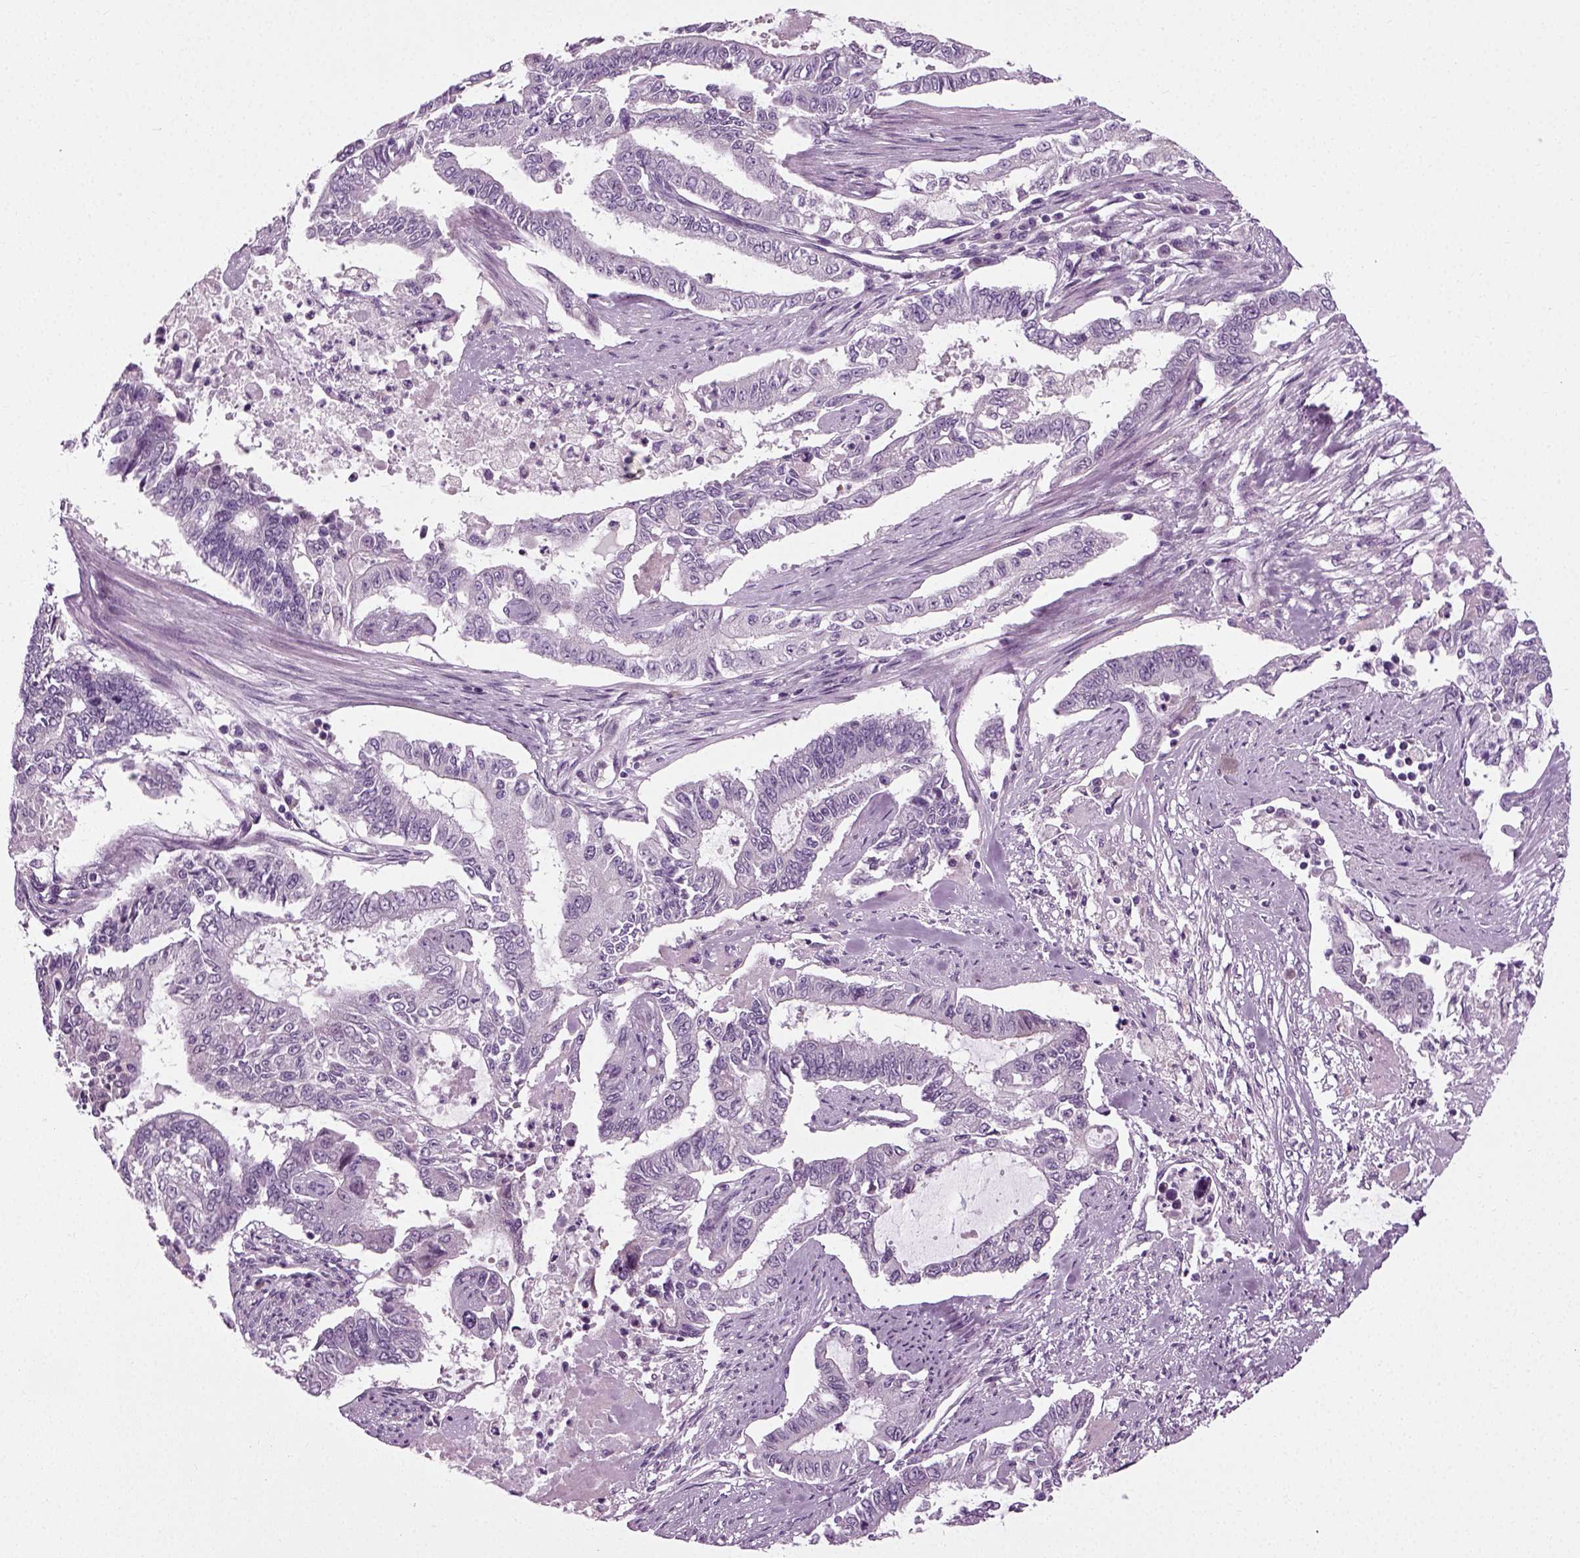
{"staining": {"intensity": "negative", "quantity": "none", "location": "none"}, "tissue": "endometrial cancer", "cell_type": "Tumor cells", "image_type": "cancer", "snomed": [{"axis": "morphology", "description": "Adenocarcinoma, NOS"}, {"axis": "topography", "description": "Uterus"}], "caption": "Tumor cells show no significant expression in endometrial cancer (adenocarcinoma).", "gene": "SCG5", "patient": {"sex": "female", "age": 59}}